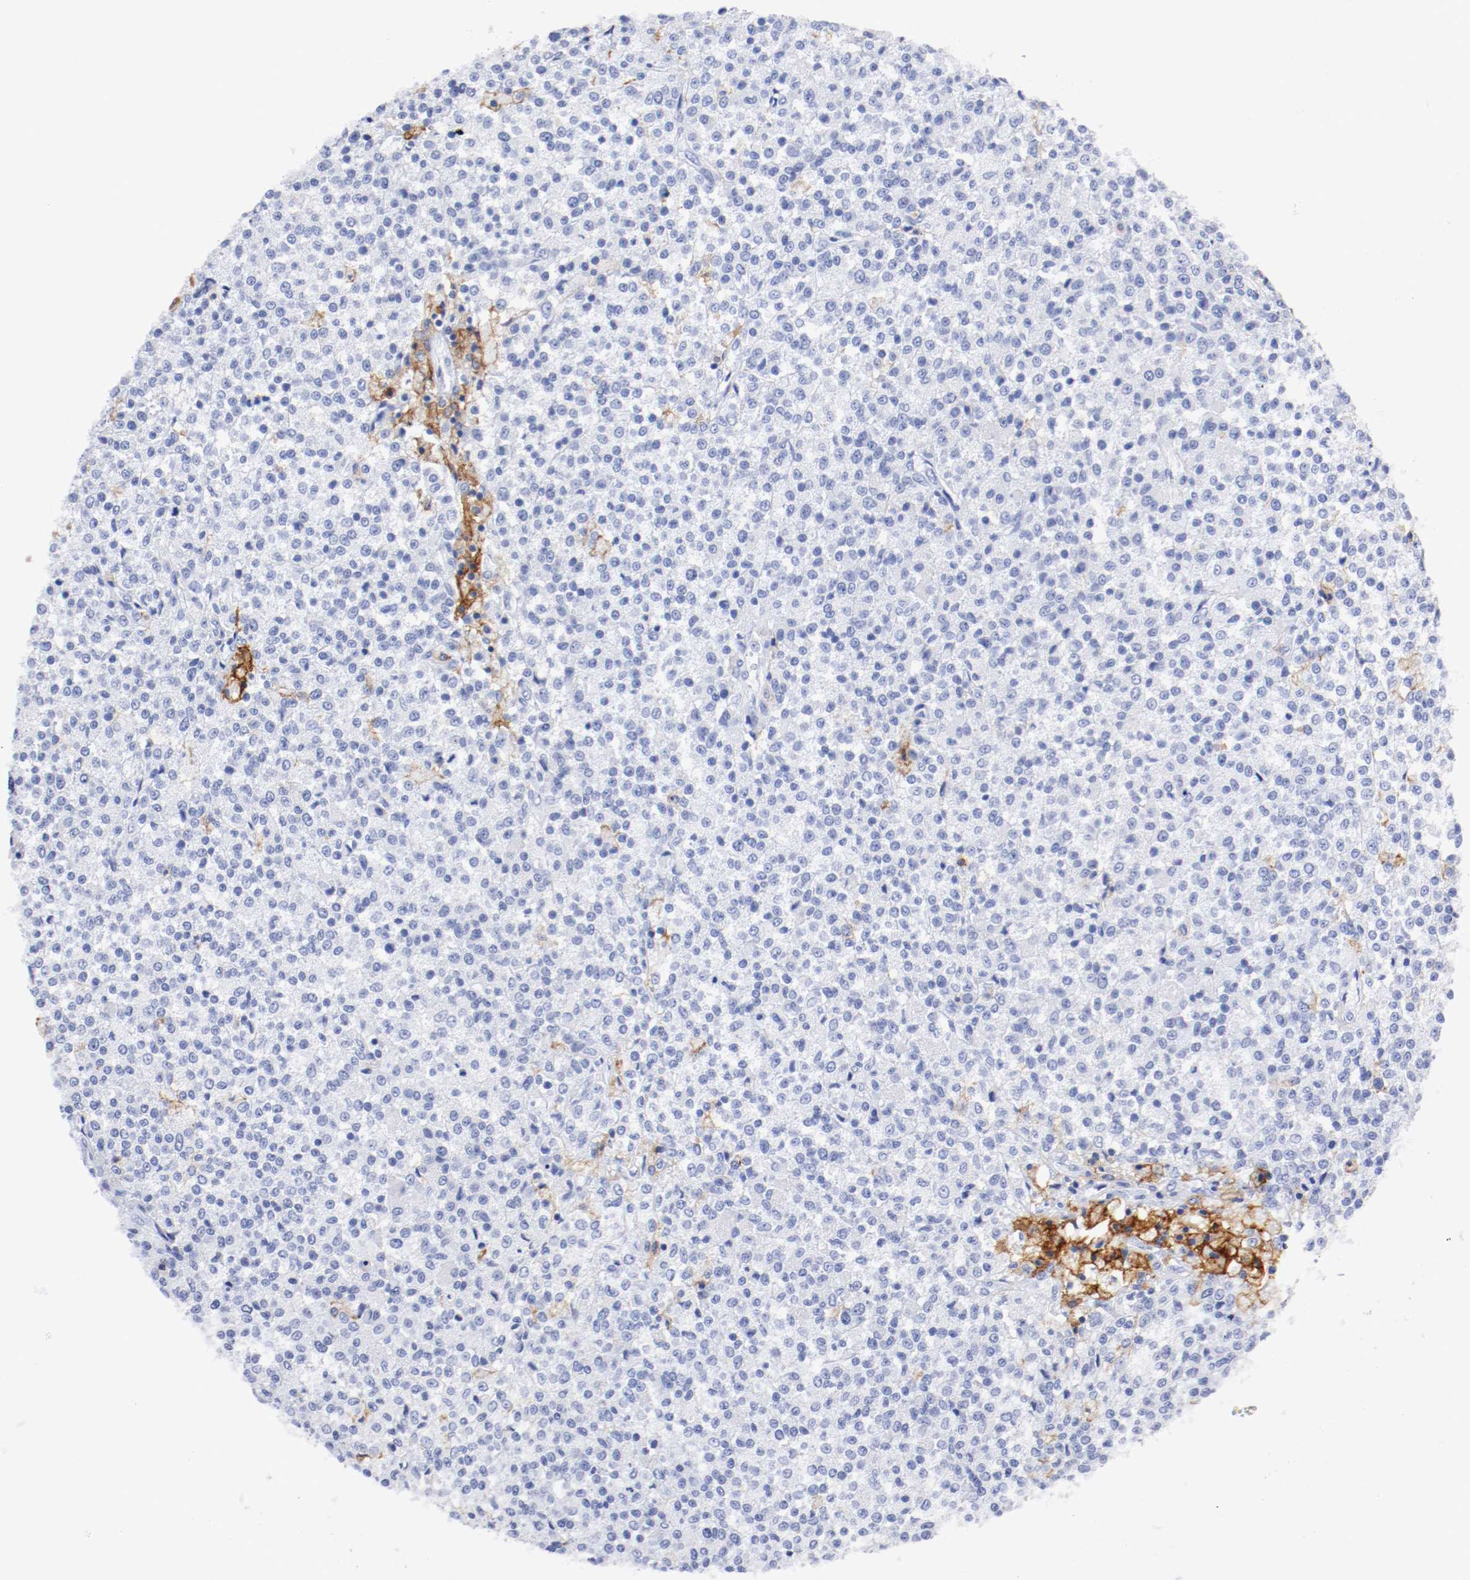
{"staining": {"intensity": "negative", "quantity": "none", "location": "none"}, "tissue": "testis cancer", "cell_type": "Tumor cells", "image_type": "cancer", "snomed": [{"axis": "morphology", "description": "Seminoma, NOS"}, {"axis": "topography", "description": "Testis"}], "caption": "Immunohistochemistry histopathology image of testis seminoma stained for a protein (brown), which demonstrates no expression in tumor cells. Nuclei are stained in blue.", "gene": "ITGAX", "patient": {"sex": "male", "age": 59}}